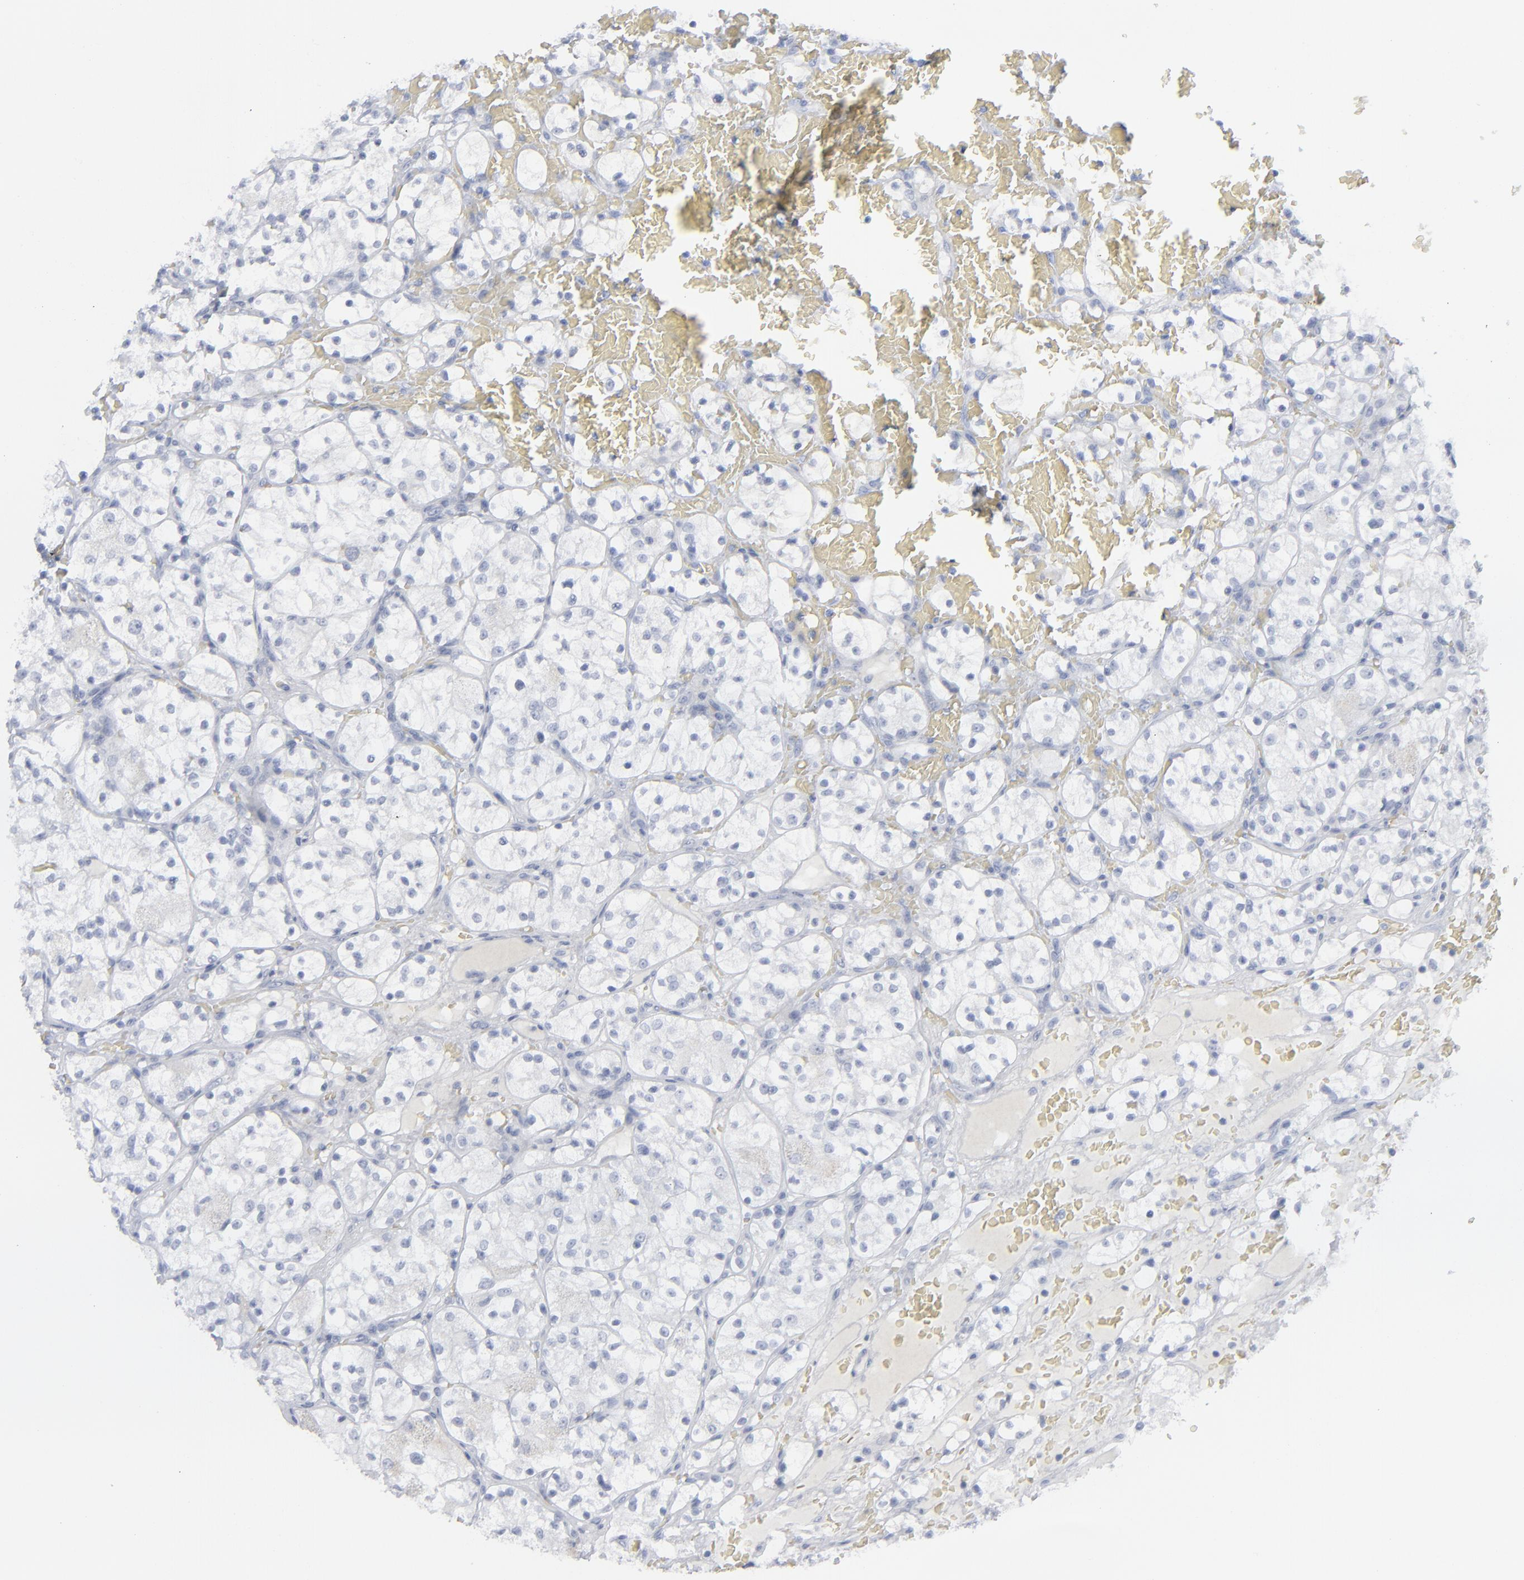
{"staining": {"intensity": "negative", "quantity": "none", "location": "none"}, "tissue": "renal cancer", "cell_type": "Tumor cells", "image_type": "cancer", "snomed": [{"axis": "morphology", "description": "Adenocarcinoma, NOS"}, {"axis": "topography", "description": "Kidney"}], "caption": "Protein analysis of renal adenocarcinoma exhibits no significant staining in tumor cells.", "gene": "MSLN", "patient": {"sex": "female", "age": 60}}